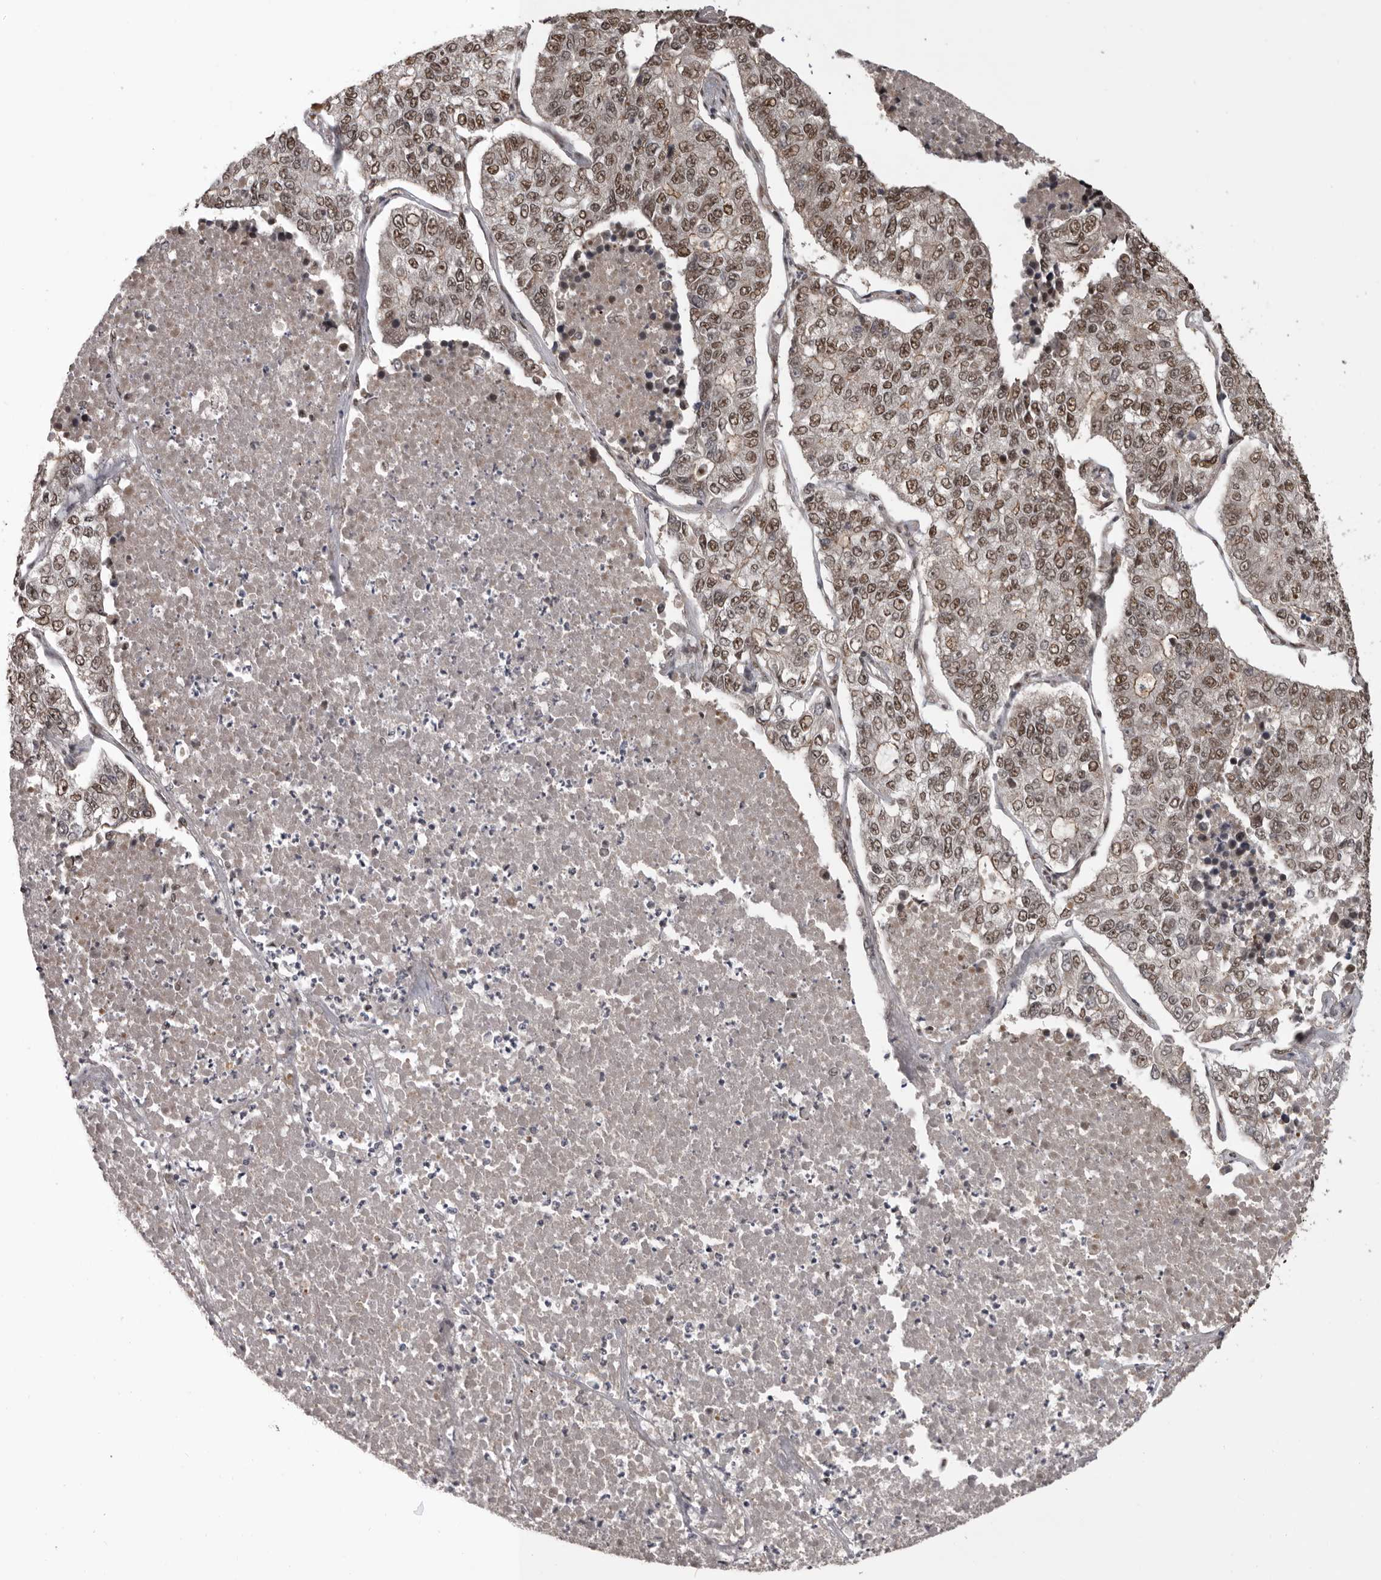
{"staining": {"intensity": "moderate", "quantity": ">75%", "location": "nuclear"}, "tissue": "lung cancer", "cell_type": "Tumor cells", "image_type": "cancer", "snomed": [{"axis": "morphology", "description": "Adenocarcinoma, NOS"}, {"axis": "topography", "description": "Lung"}], "caption": "Protein analysis of adenocarcinoma (lung) tissue displays moderate nuclear positivity in approximately >75% of tumor cells. (brown staining indicates protein expression, while blue staining denotes nuclei).", "gene": "CBLL1", "patient": {"sex": "male", "age": 49}}